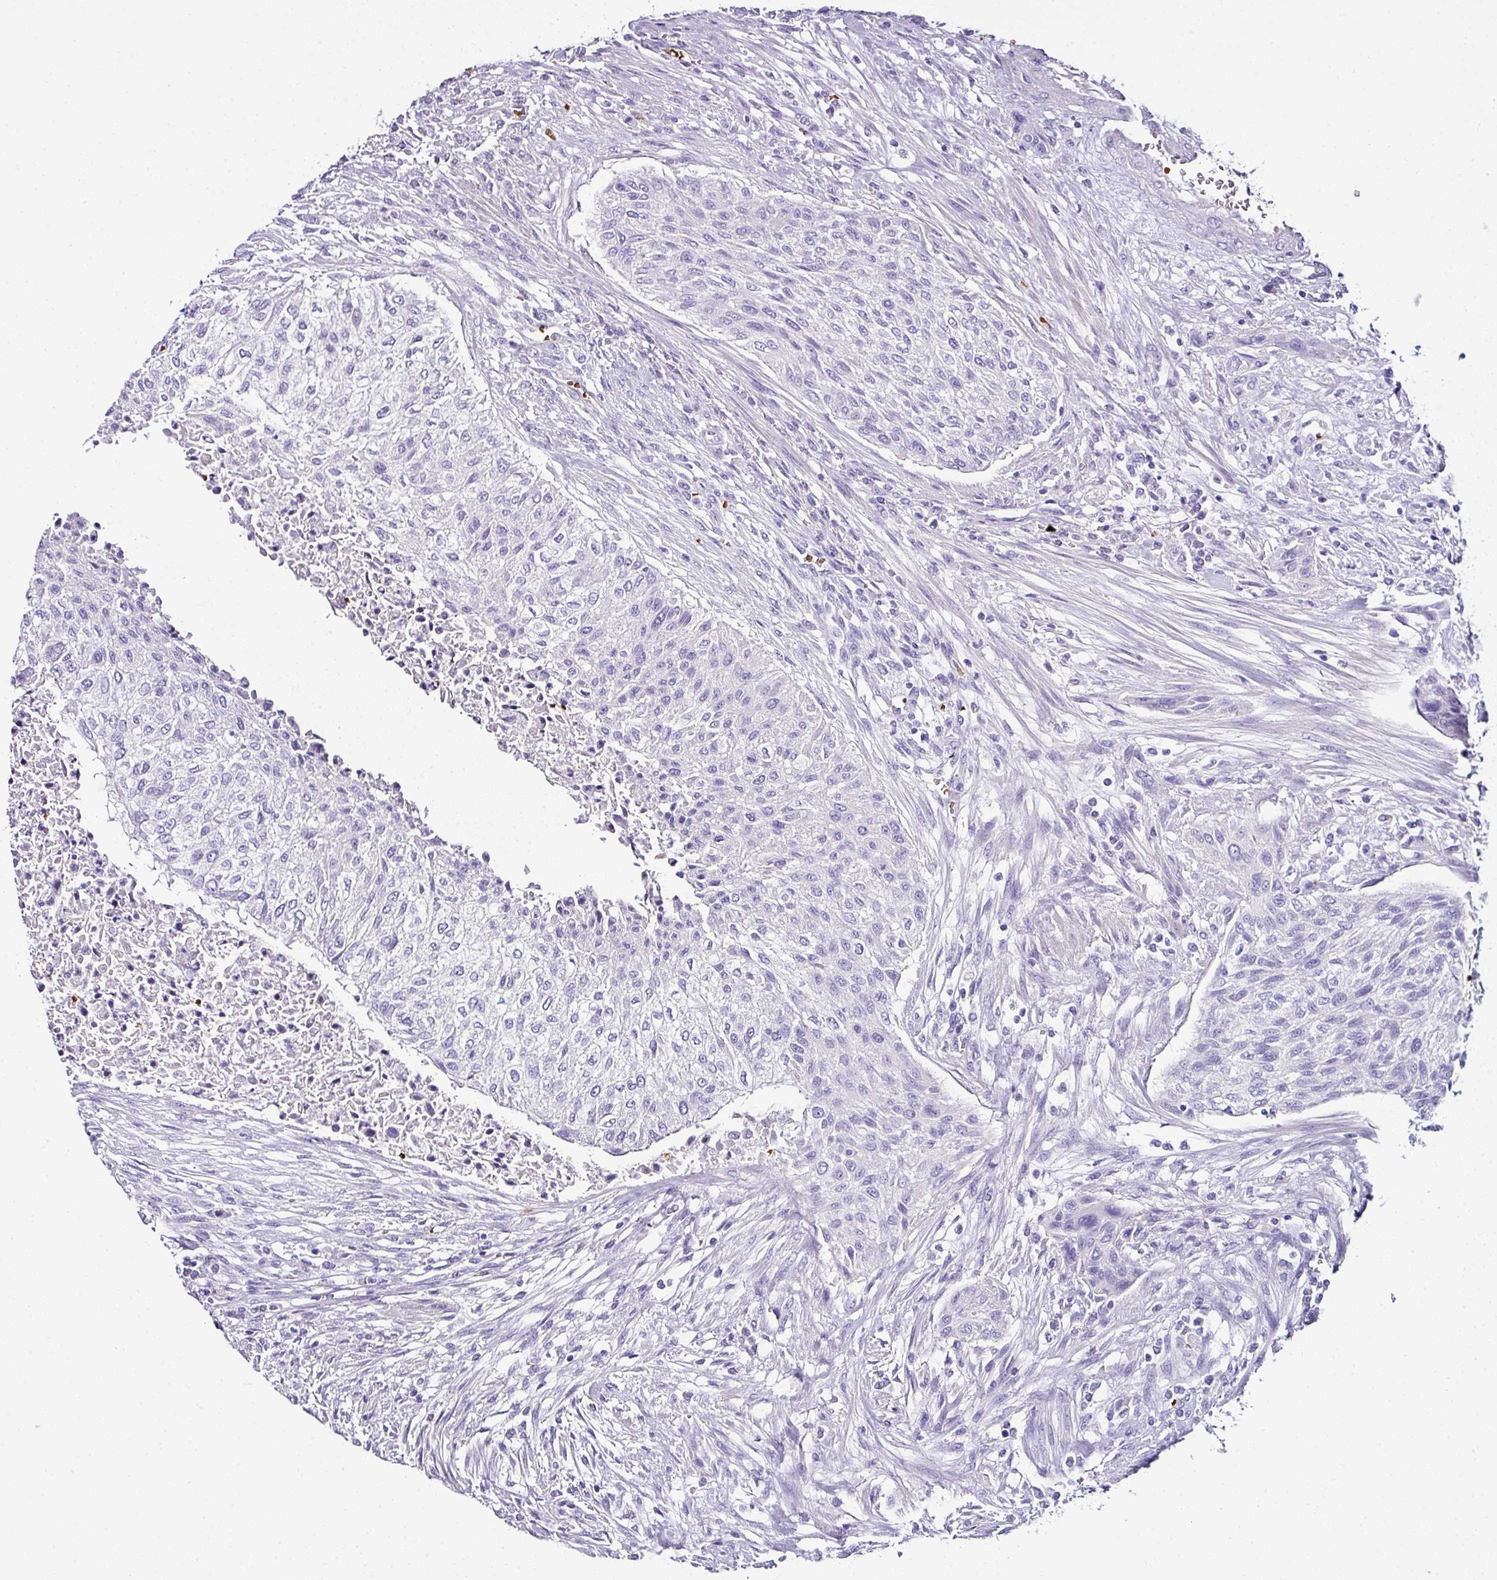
{"staining": {"intensity": "negative", "quantity": "none", "location": "none"}, "tissue": "urothelial cancer", "cell_type": "Tumor cells", "image_type": "cancer", "snomed": [{"axis": "morphology", "description": "Normal tissue, NOS"}, {"axis": "morphology", "description": "Urothelial carcinoma, NOS"}, {"axis": "topography", "description": "Urinary bladder"}, {"axis": "topography", "description": "Peripheral nerve tissue"}], "caption": "DAB (3,3'-diaminobenzidine) immunohistochemical staining of human transitional cell carcinoma reveals no significant staining in tumor cells.", "gene": "NAPSA", "patient": {"sex": "male", "age": 35}}